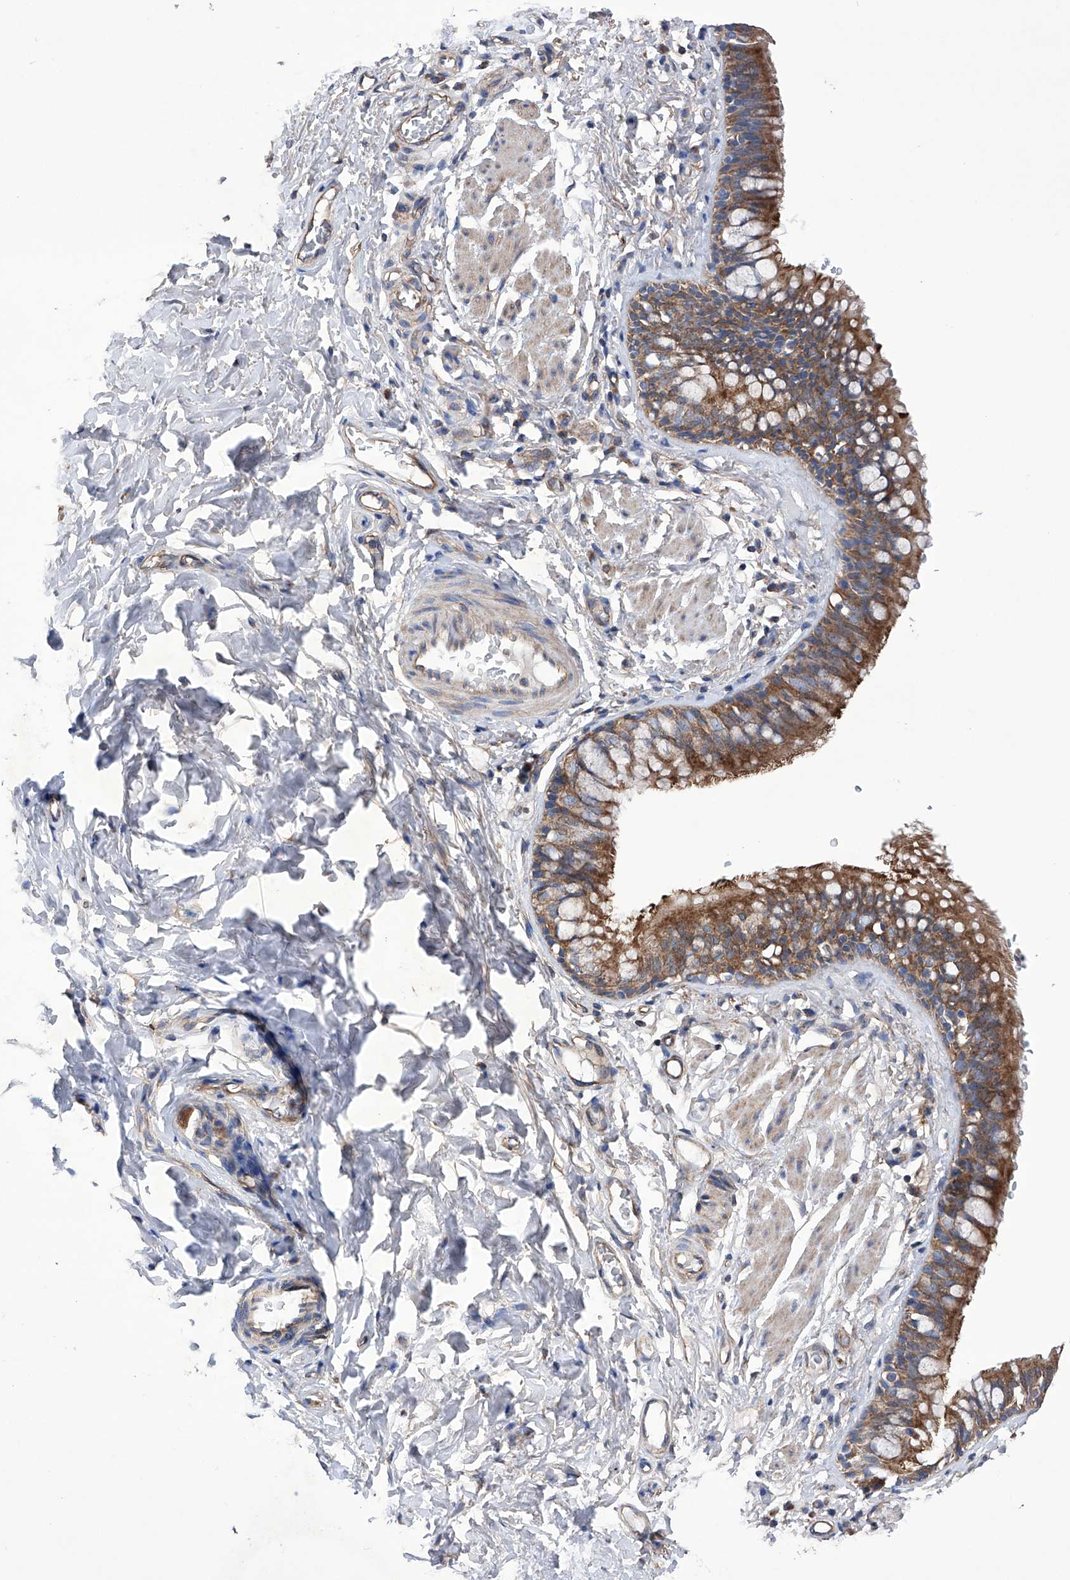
{"staining": {"intensity": "strong", "quantity": "25%-75%", "location": "cytoplasmic/membranous"}, "tissue": "bronchus", "cell_type": "Respiratory epithelial cells", "image_type": "normal", "snomed": [{"axis": "morphology", "description": "Normal tissue, NOS"}, {"axis": "topography", "description": "Cartilage tissue"}, {"axis": "topography", "description": "Bronchus"}], "caption": "Immunohistochemistry staining of normal bronchus, which reveals high levels of strong cytoplasmic/membranous staining in approximately 25%-75% of respiratory epithelial cells indicating strong cytoplasmic/membranous protein staining. The staining was performed using DAB (brown) for protein detection and nuclei were counterstained in hematoxylin (blue).", "gene": "EFCAB2", "patient": {"sex": "female", "age": 36}}